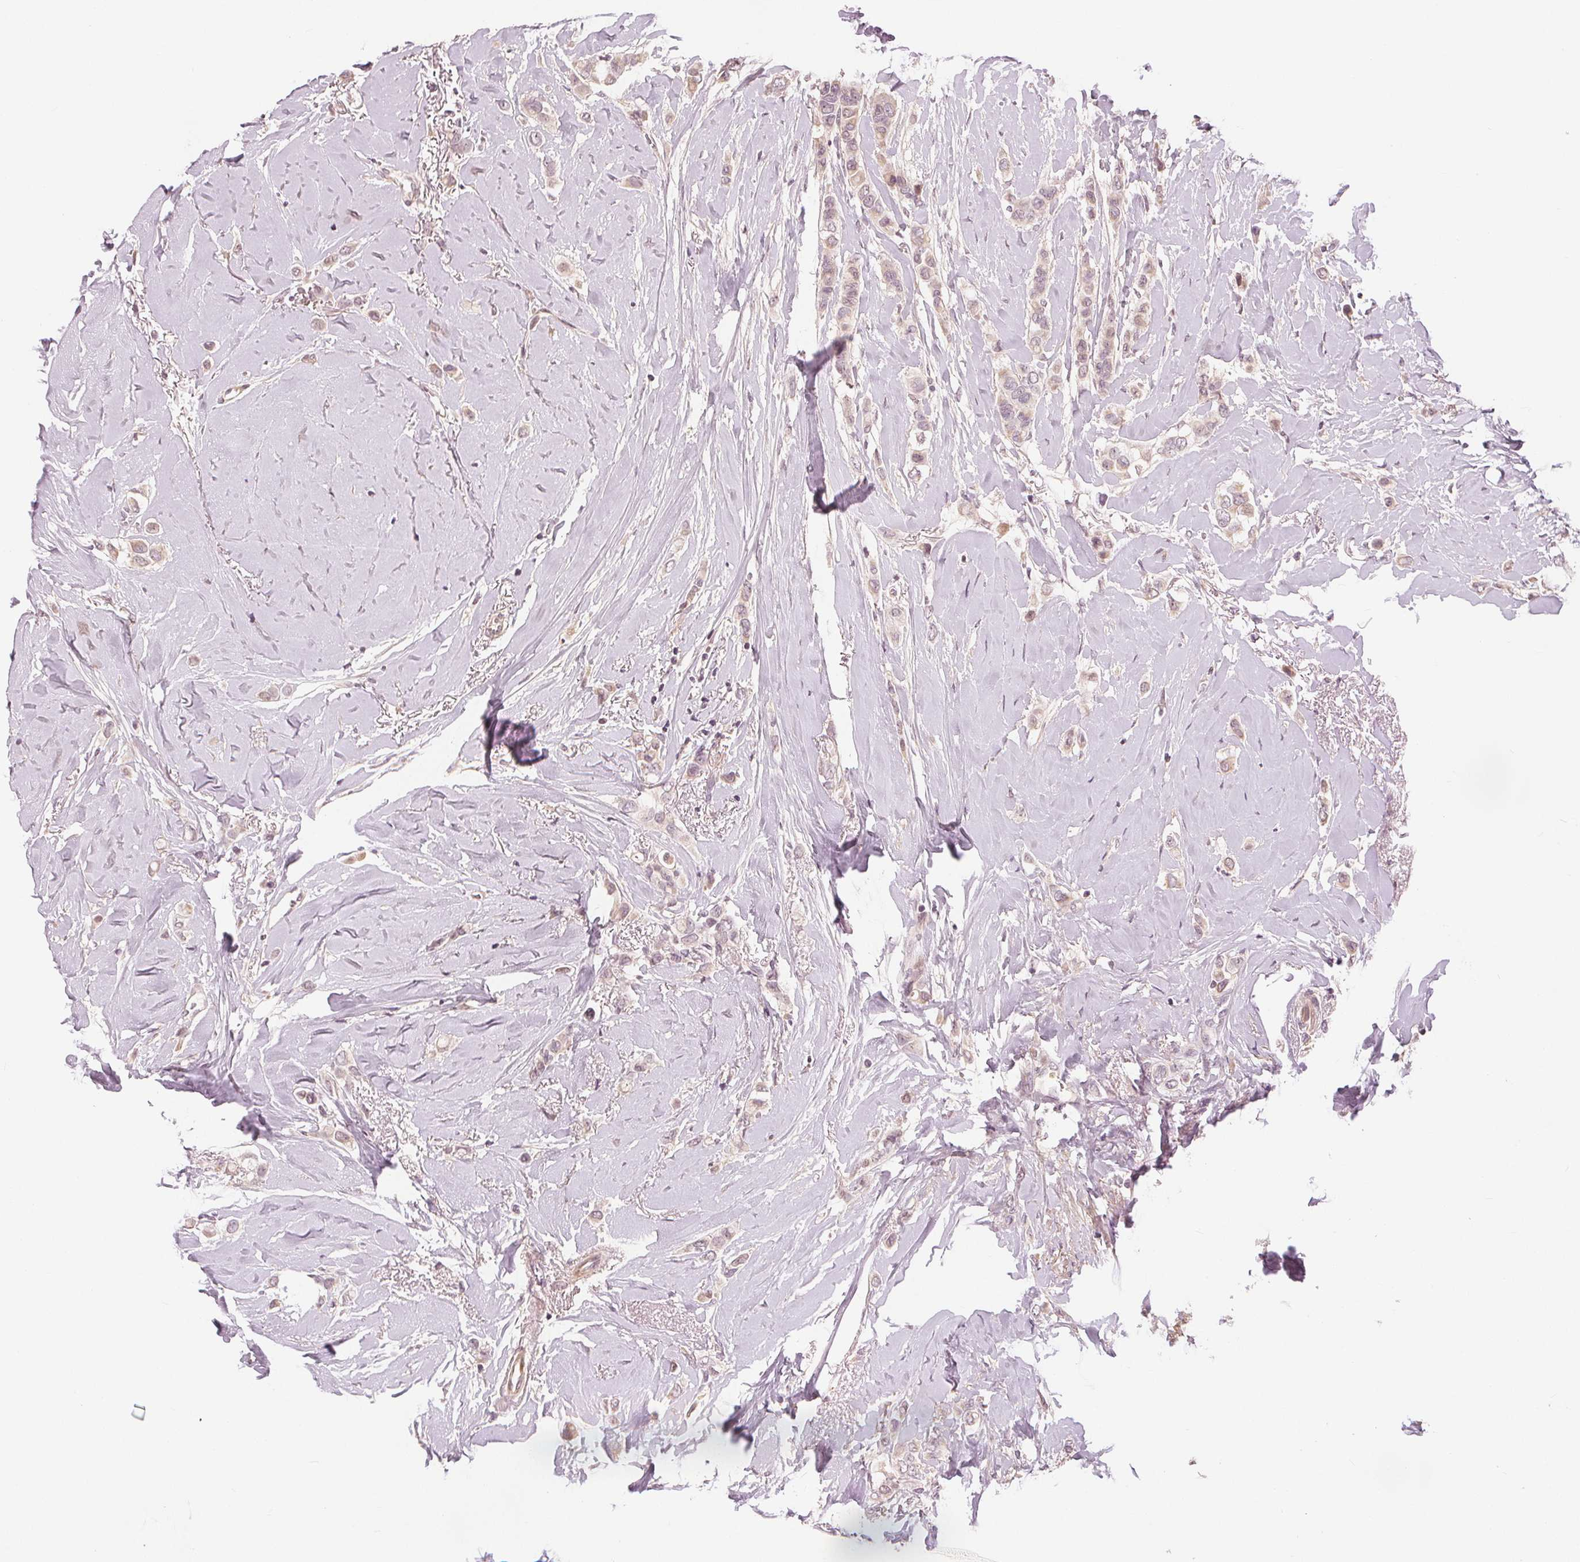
{"staining": {"intensity": "weak", "quantity": "25%-75%", "location": "nuclear"}, "tissue": "breast cancer", "cell_type": "Tumor cells", "image_type": "cancer", "snomed": [{"axis": "morphology", "description": "Lobular carcinoma"}, {"axis": "topography", "description": "Breast"}], "caption": "Immunohistochemistry photomicrograph of human breast lobular carcinoma stained for a protein (brown), which shows low levels of weak nuclear positivity in about 25%-75% of tumor cells.", "gene": "SLC34A1", "patient": {"sex": "female", "age": 66}}